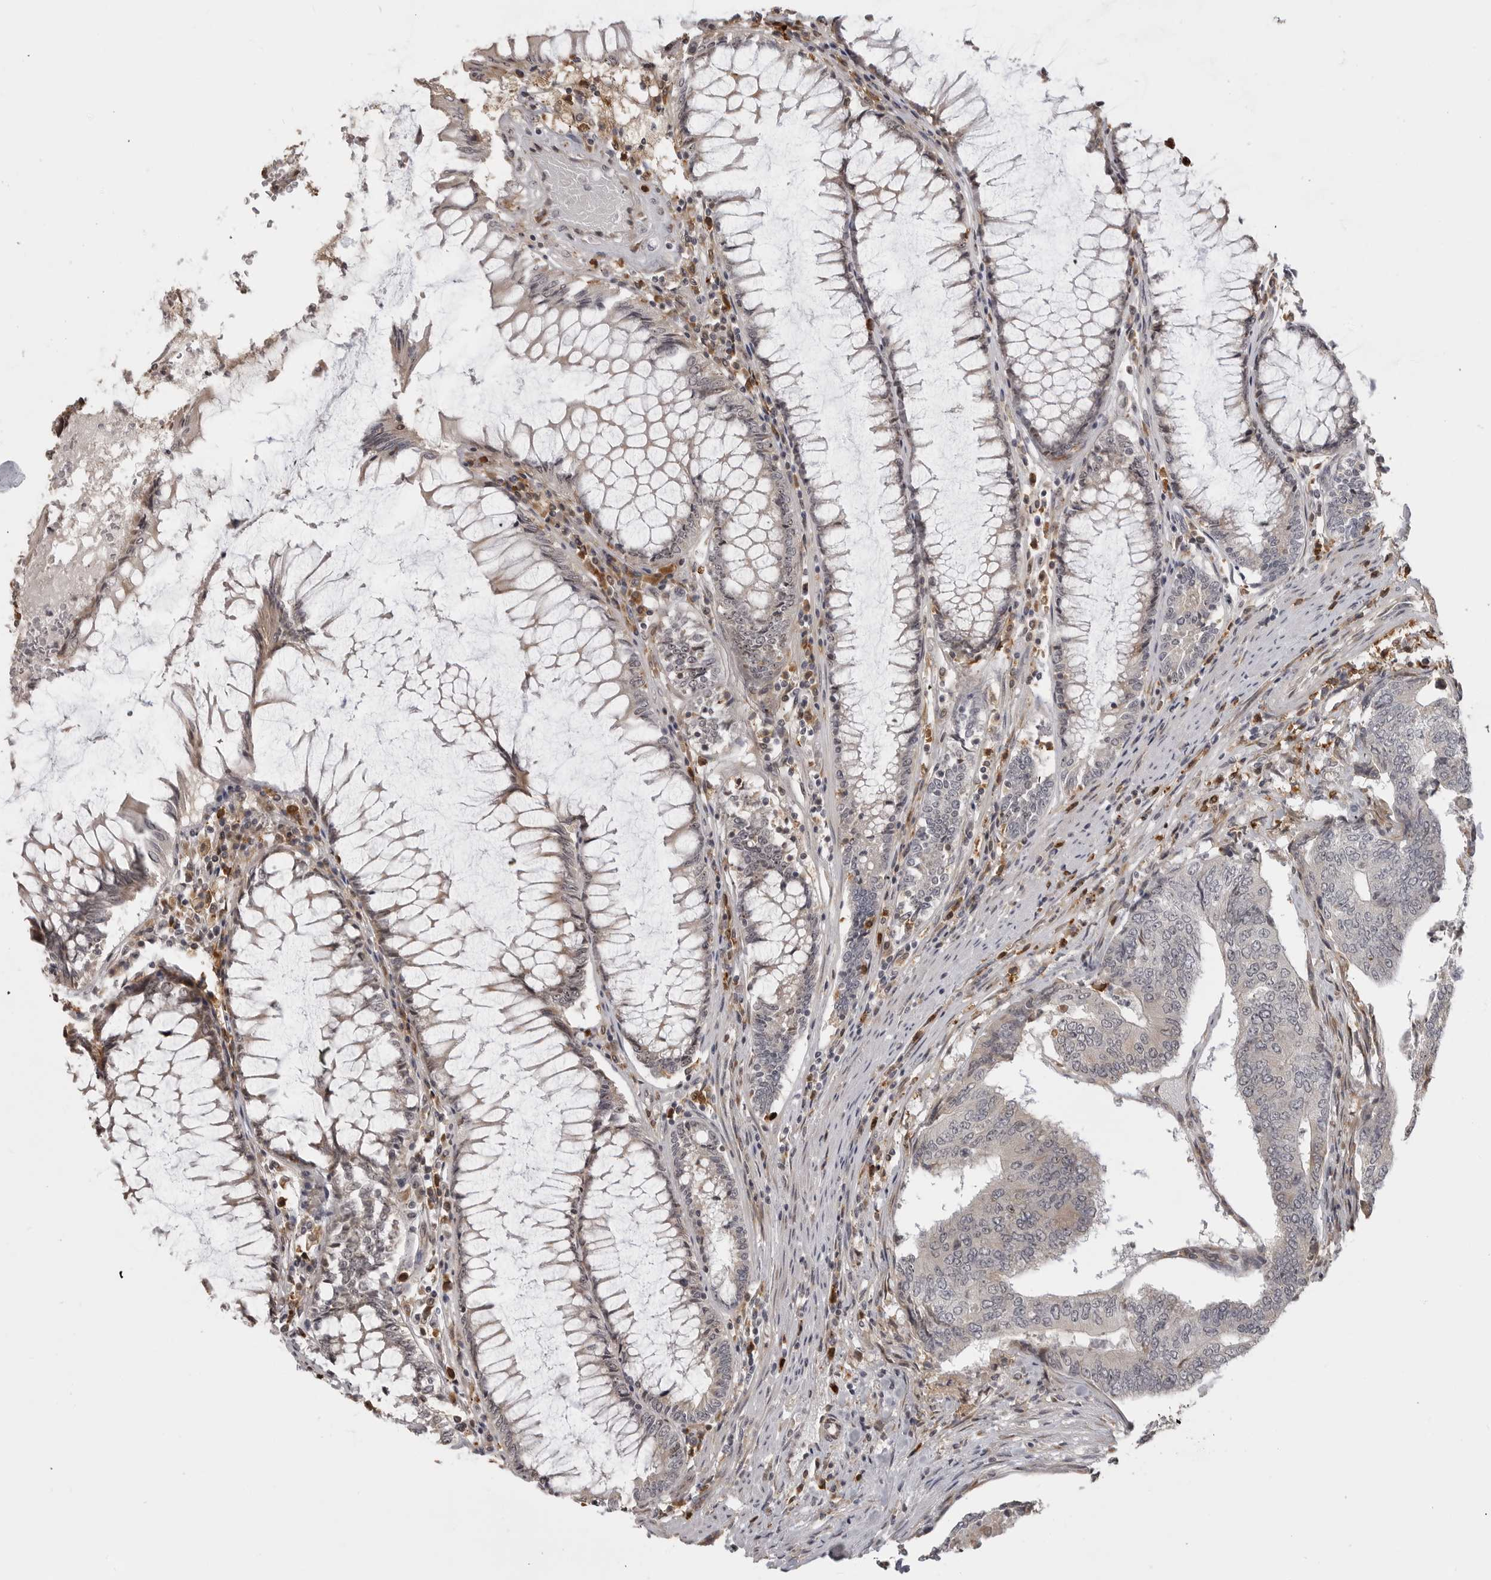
{"staining": {"intensity": "weak", "quantity": "<25%", "location": "cytoplasmic/membranous"}, "tissue": "colorectal cancer", "cell_type": "Tumor cells", "image_type": "cancer", "snomed": [{"axis": "morphology", "description": "Adenocarcinoma, NOS"}, {"axis": "topography", "description": "Colon"}], "caption": "Immunohistochemistry image of neoplastic tissue: colorectal adenocarcinoma stained with DAB shows no significant protein positivity in tumor cells.", "gene": "IDO1", "patient": {"sex": "female", "age": 67}}